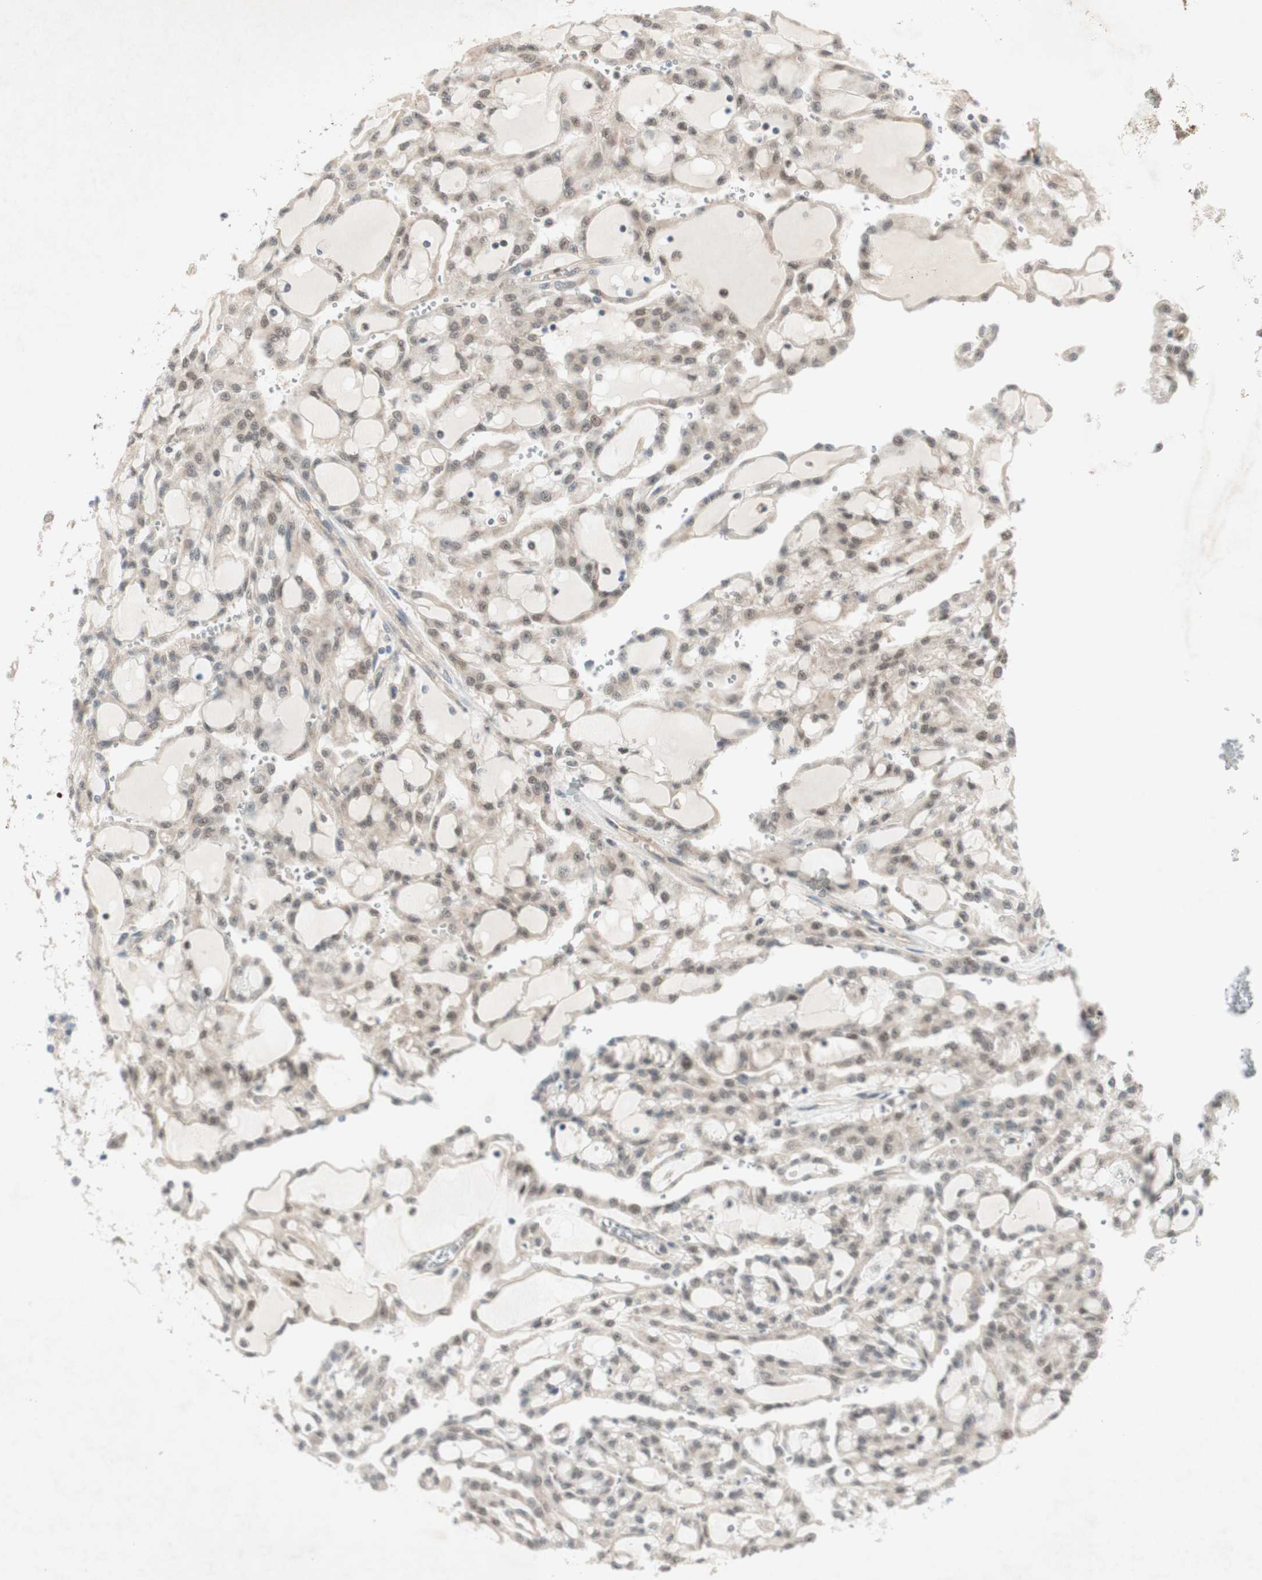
{"staining": {"intensity": "weak", "quantity": ">75%", "location": "nuclear"}, "tissue": "renal cancer", "cell_type": "Tumor cells", "image_type": "cancer", "snomed": [{"axis": "morphology", "description": "Adenocarcinoma, NOS"}, {"axis": "topography", "description": "Kidney"}], "caption": "Tumor cells exhibit low levels of weak nuclear staining in approximately >75% of cells in human renal cancer (adenocarcinoma).", "gene": "RFNG", "patient": {"sex": "male", "age": 63}}